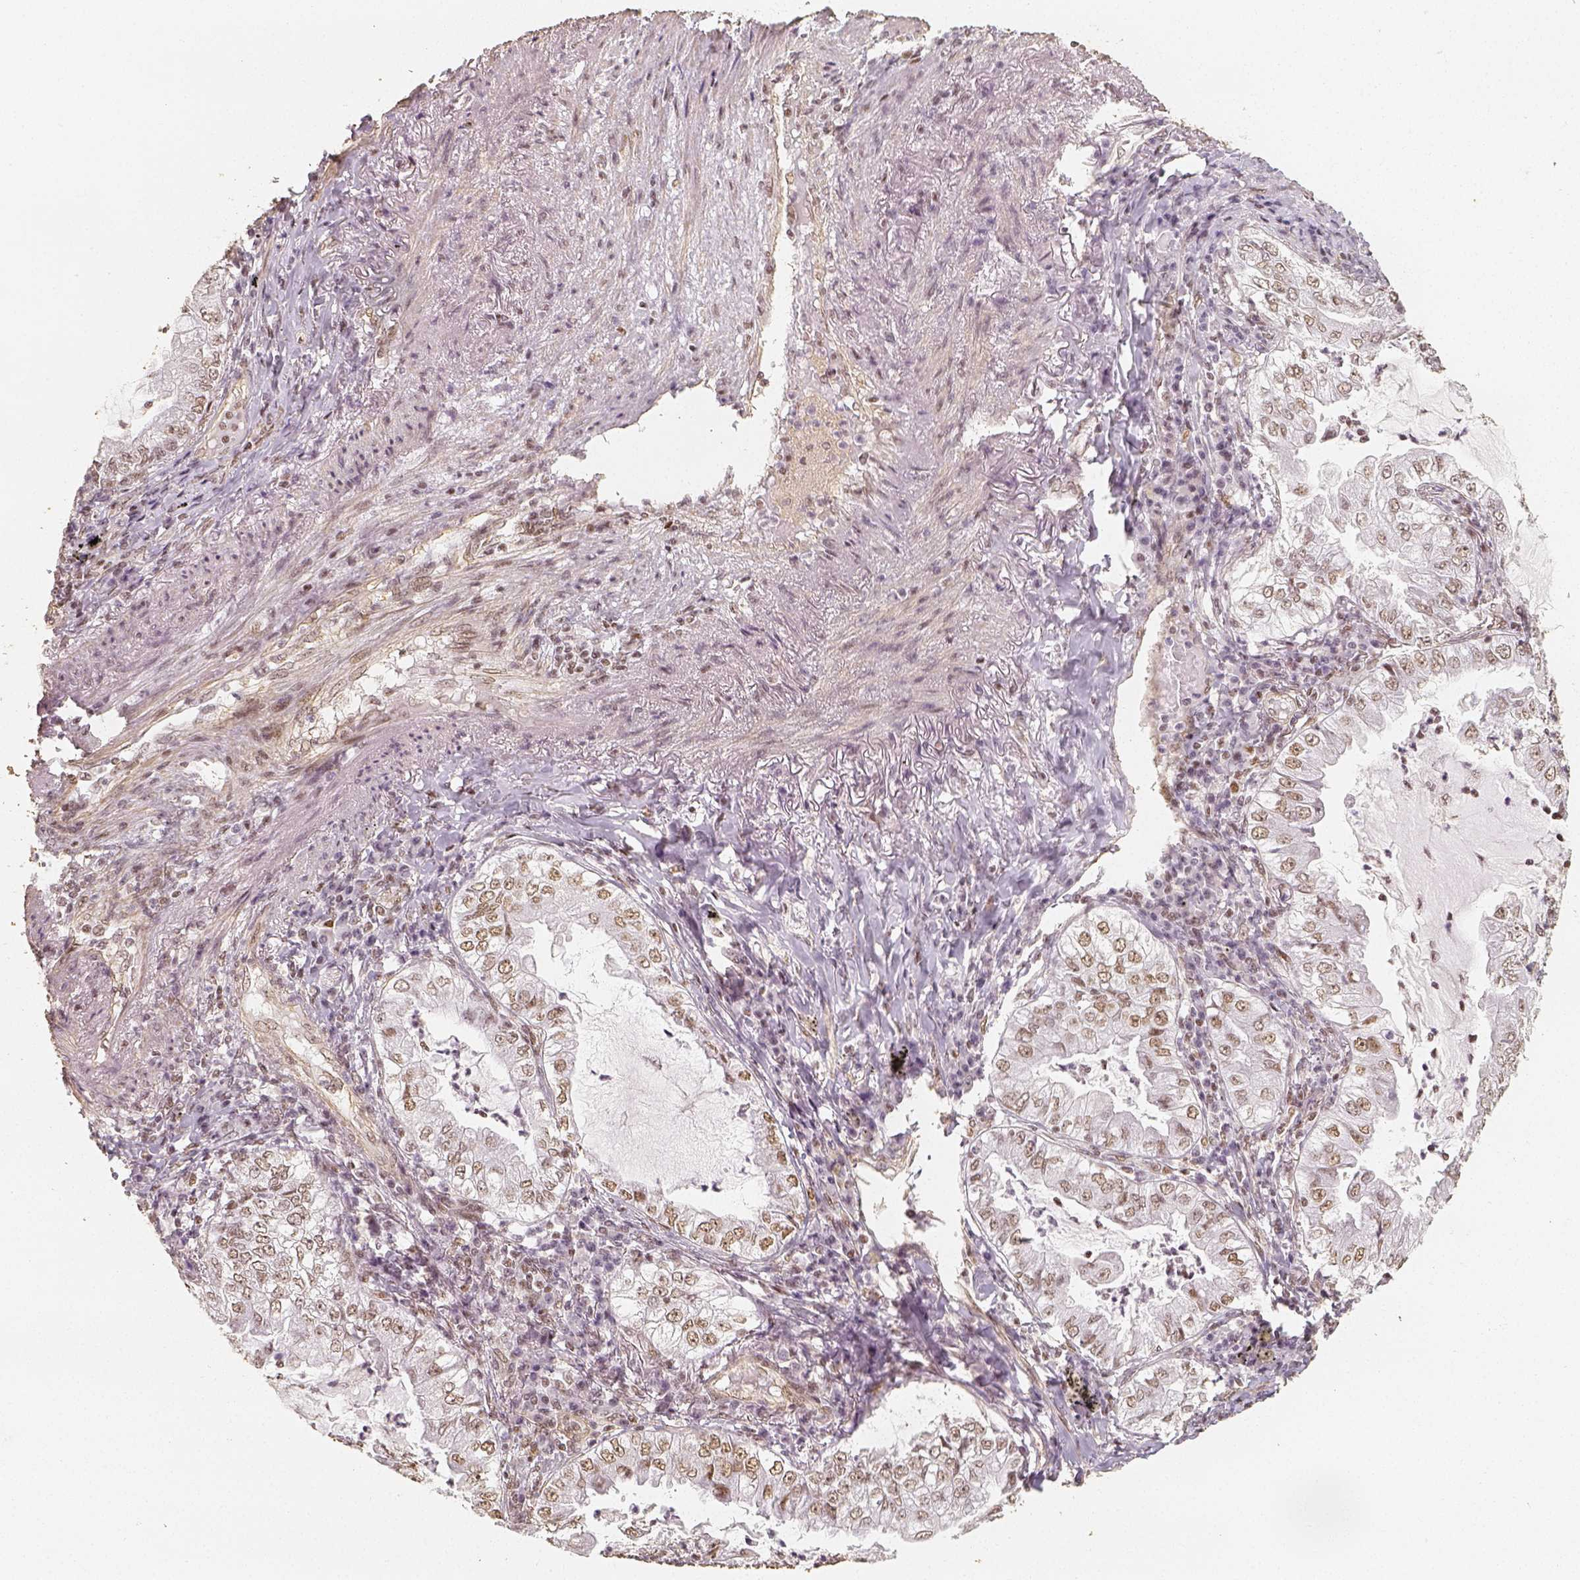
{"staining": {"intensity": "weak", "quantity": ">75%", "location": "nuclear"}, "tissue": "lung cancer", "cell_type": "Tumor cells", "image_type": "cancer", "snomed": [{"axis": "morphology", "description": "Adenocarcinoma, NOS"}, {"axis": "topography", "description": "Lung"}], "caption": "Weak nuclear positivity is seen in approximately >75% of tumor cells in lung cancer.", "gene": "HDAC1", "patient": {"sex": "female", "age": 73}}